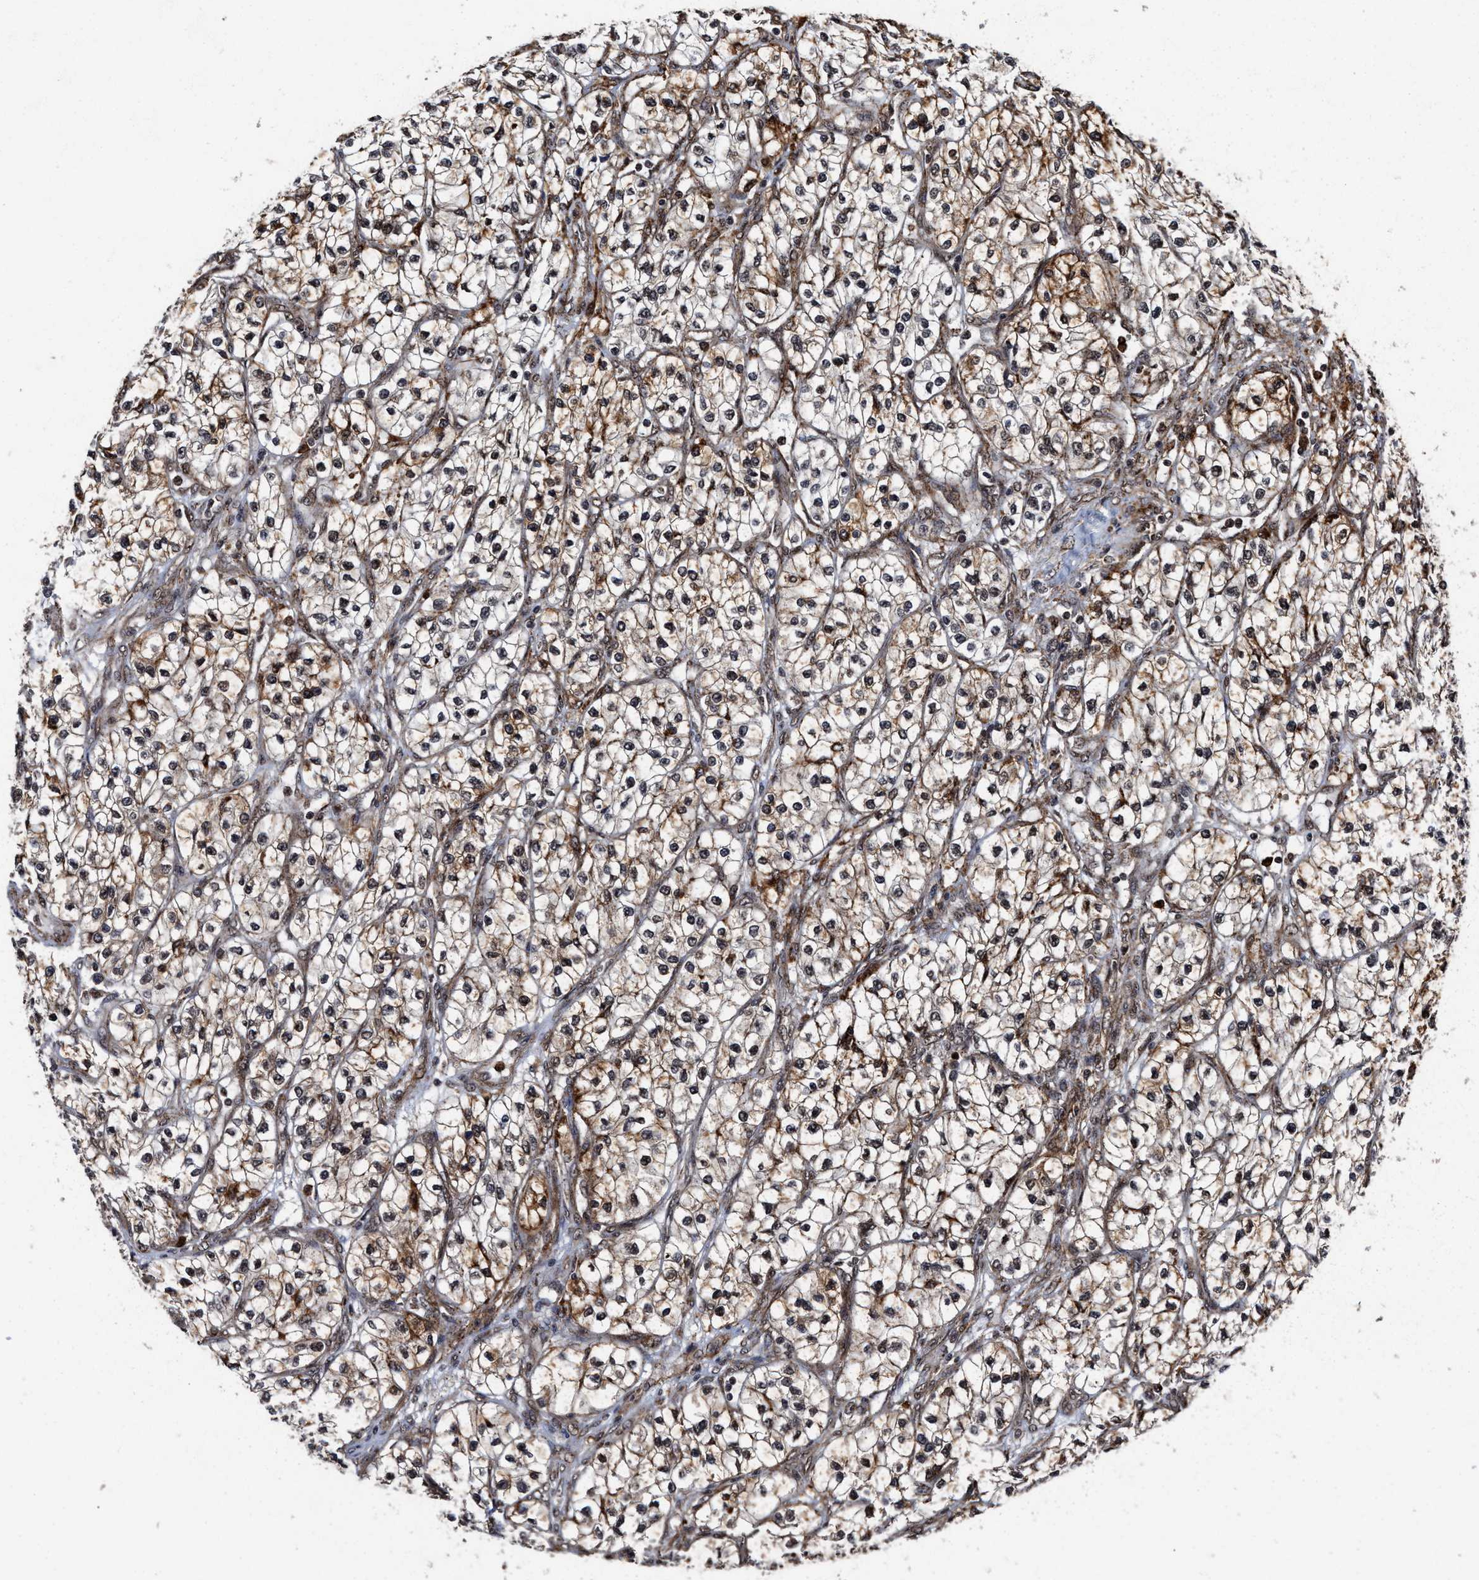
{"staining": {"intensity": "strong", "quantity": ">75%", "location": "nuclear"}, "tissue": "renal cancer", "cell_type": "Tumor cells", "image_type": "cancer", "snomed": [{"axis": "morphology", "description": "Adenocarcinoma, NOS"}, {"axis": "topography", "description": "Kidney"}], "caption": "Renal adenocarcinoma stained with DAB immunohistochemistry (IHC) exhibits high levels of strong nuclear staining in approximately >75% of tumor cells. The staining was performed using DAB, with brown indicating positive protein expression. Nuclei are stained blue with hematoxylin.", "gene": "SEPTIN2", "patient": {"sex": "female", "age": 57}}